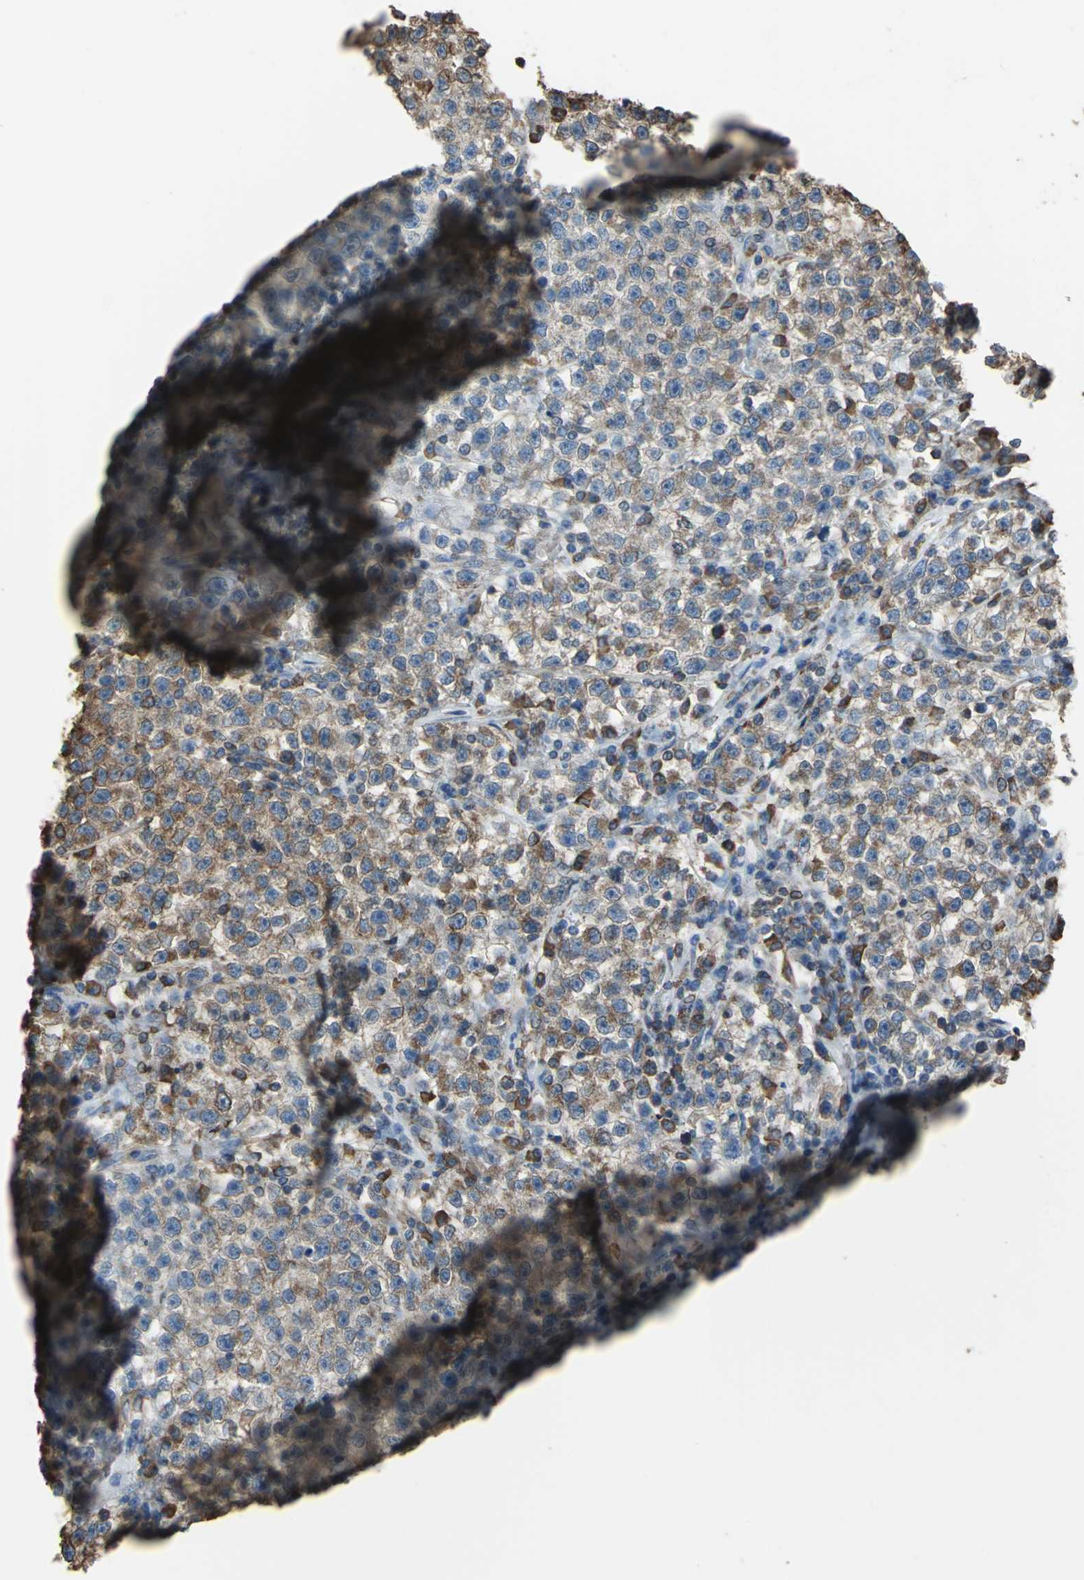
{"staining": {"intensity": "strong", "quantity": ">75%", "location": "cytoplasmic/membranous"}, "tissue": "testis cancer", "cell_type": "Tumor cells", "image_type": "cancer", "snomed": [{"axis": "morphology", "description": "Seminoma, NOS"}, {"axis": "topography", "description": "Testis"}], "caption": "Immunohistochemistry (IHC) of human testis seminoma reveals high levels of strong cytoplasmic/membranous expression in approximately >75% of tumor cells.", "gene": "GPANK1", "patient": {"sex": "male", "age": 22}}